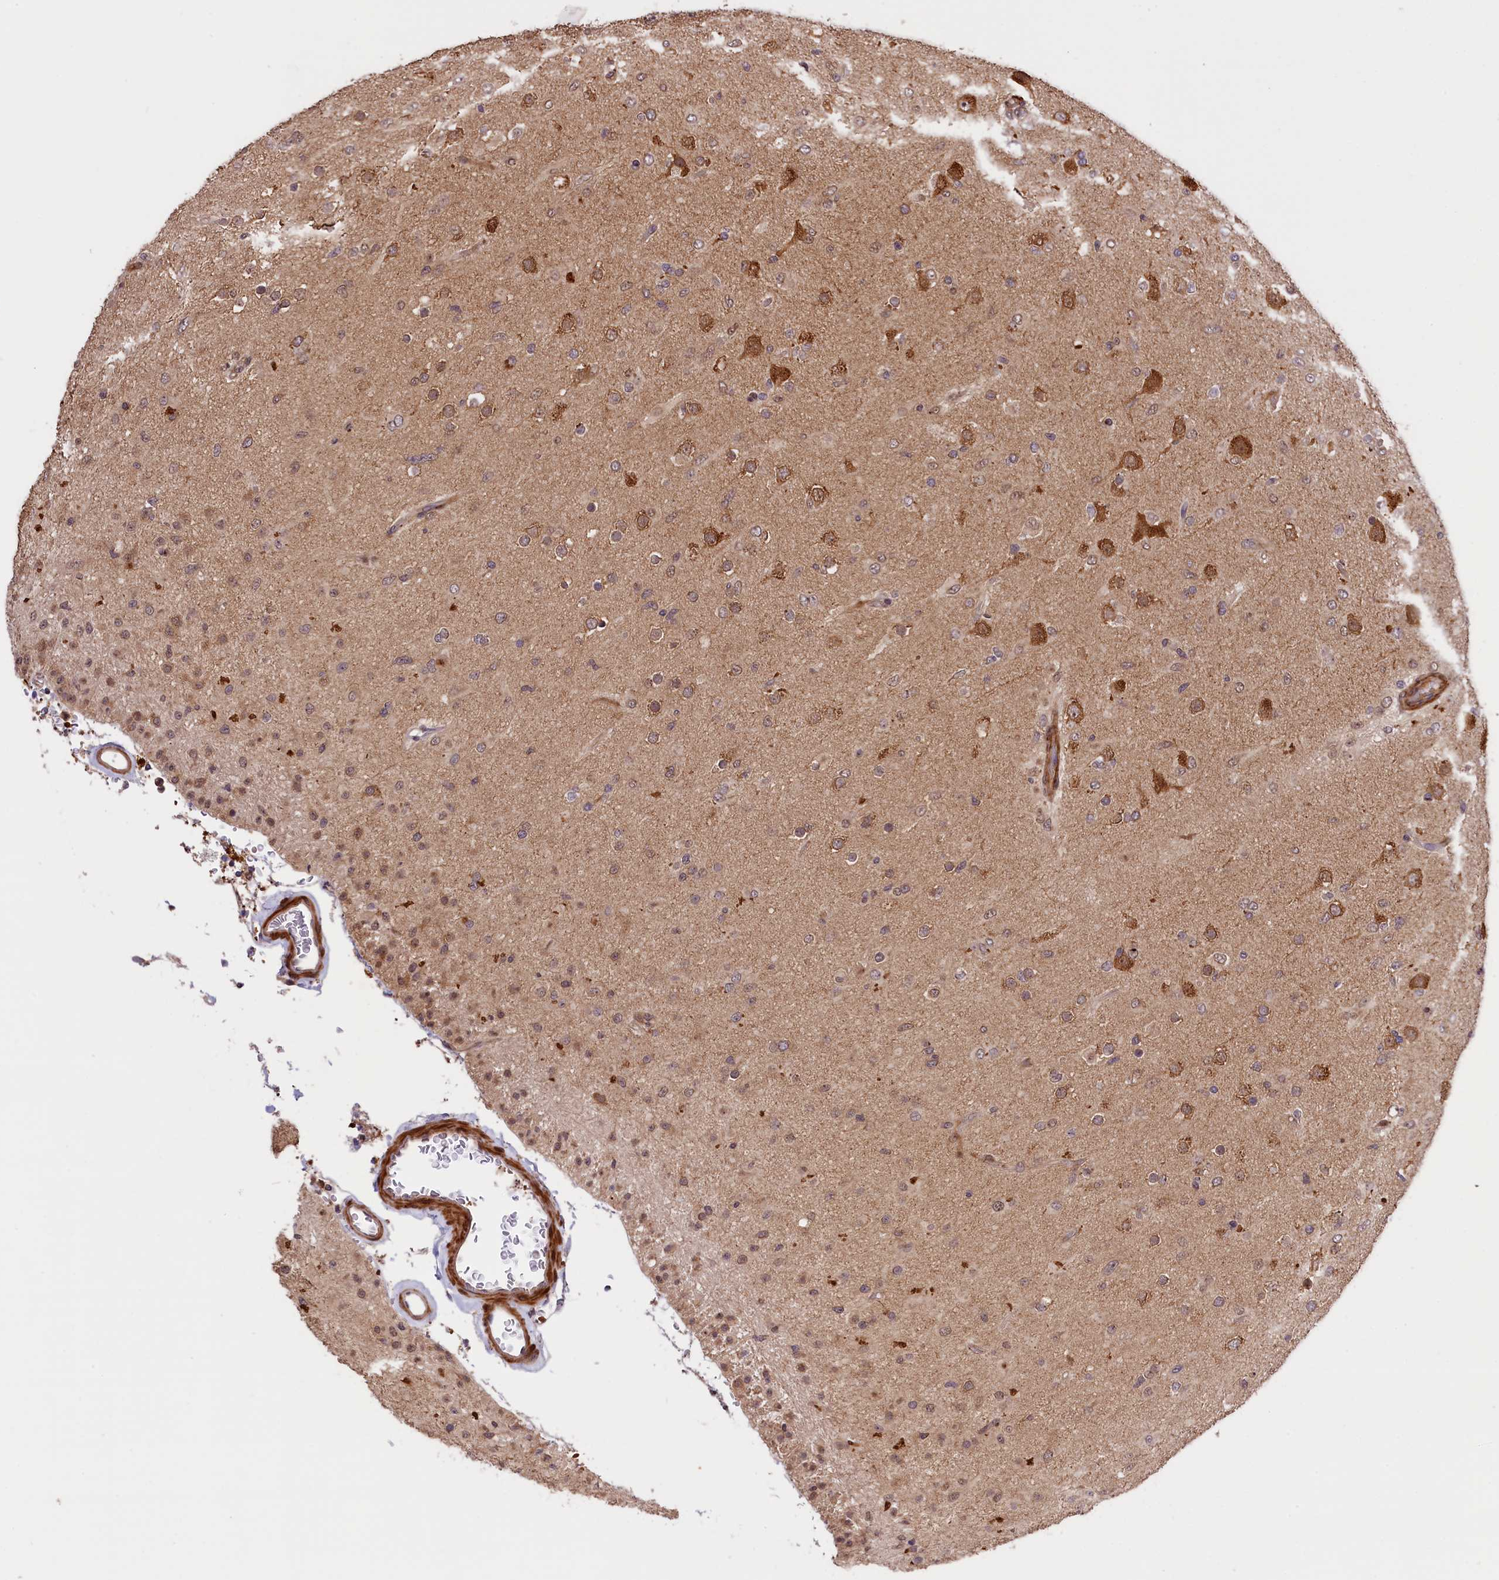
{"staining": {"intensity": "weak", "quantity": ">75%", "location": "cytoplasmic/membranous"}, "tissue": "glioma", "cell_type": "Tumor cells", "image_type": "cancer", "snomed": [{"axis": "morphology", "description": "Glioma, malignant, Low grade"}, {"axis": "topography", "description": "Brain"}], "caption": "Immunohistochemistry (DAB (3,3'-diaminobenzidine)) staining of glioma displays weak cytoplasmic/membranous protein expression in about >75% of tumor cells.", "gene": "DNAJB9", "patient": {"sex": "male", "age": 65}}